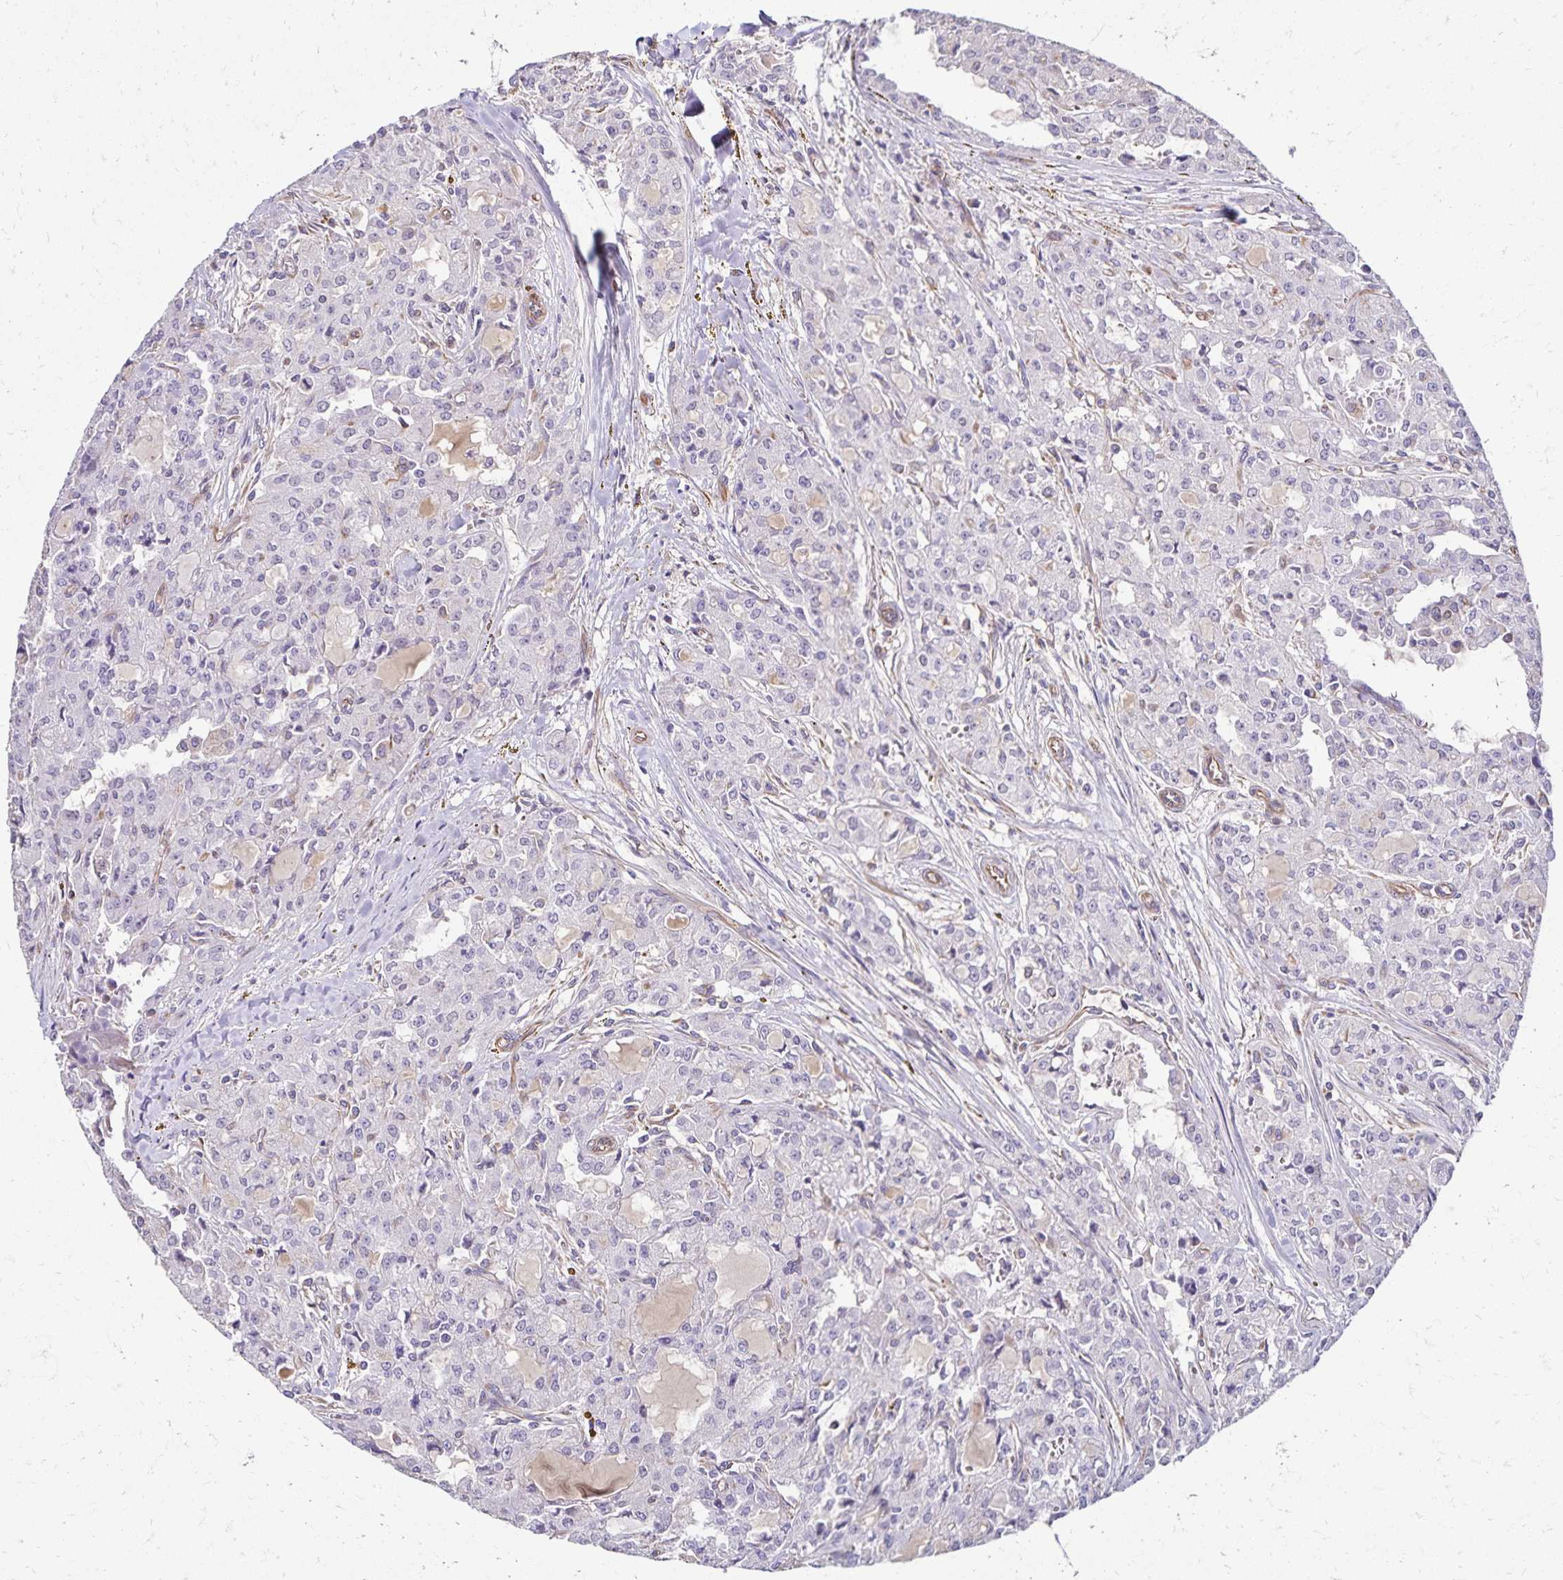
{"staining": {"intensity": "negative", "quantity": "none", "location": "none"}, "tissue": "head and neck cancer", "cell_type": "Tumor cells", "image_type": "cancer", "snomed": [{"axis": "morphology", "description": "Adenocarcinoma, NOS"}, {"axis": "topography", "description": "Head-Neck"}], "caption": "A high-resolution micrograph shows immunohistochemistry staining of adenocarcinoma (head and neck), which reveals no significant positivity in tumor cells.", "gene": "TRPV6", "patient": {"sex": "male", "age": 64}}